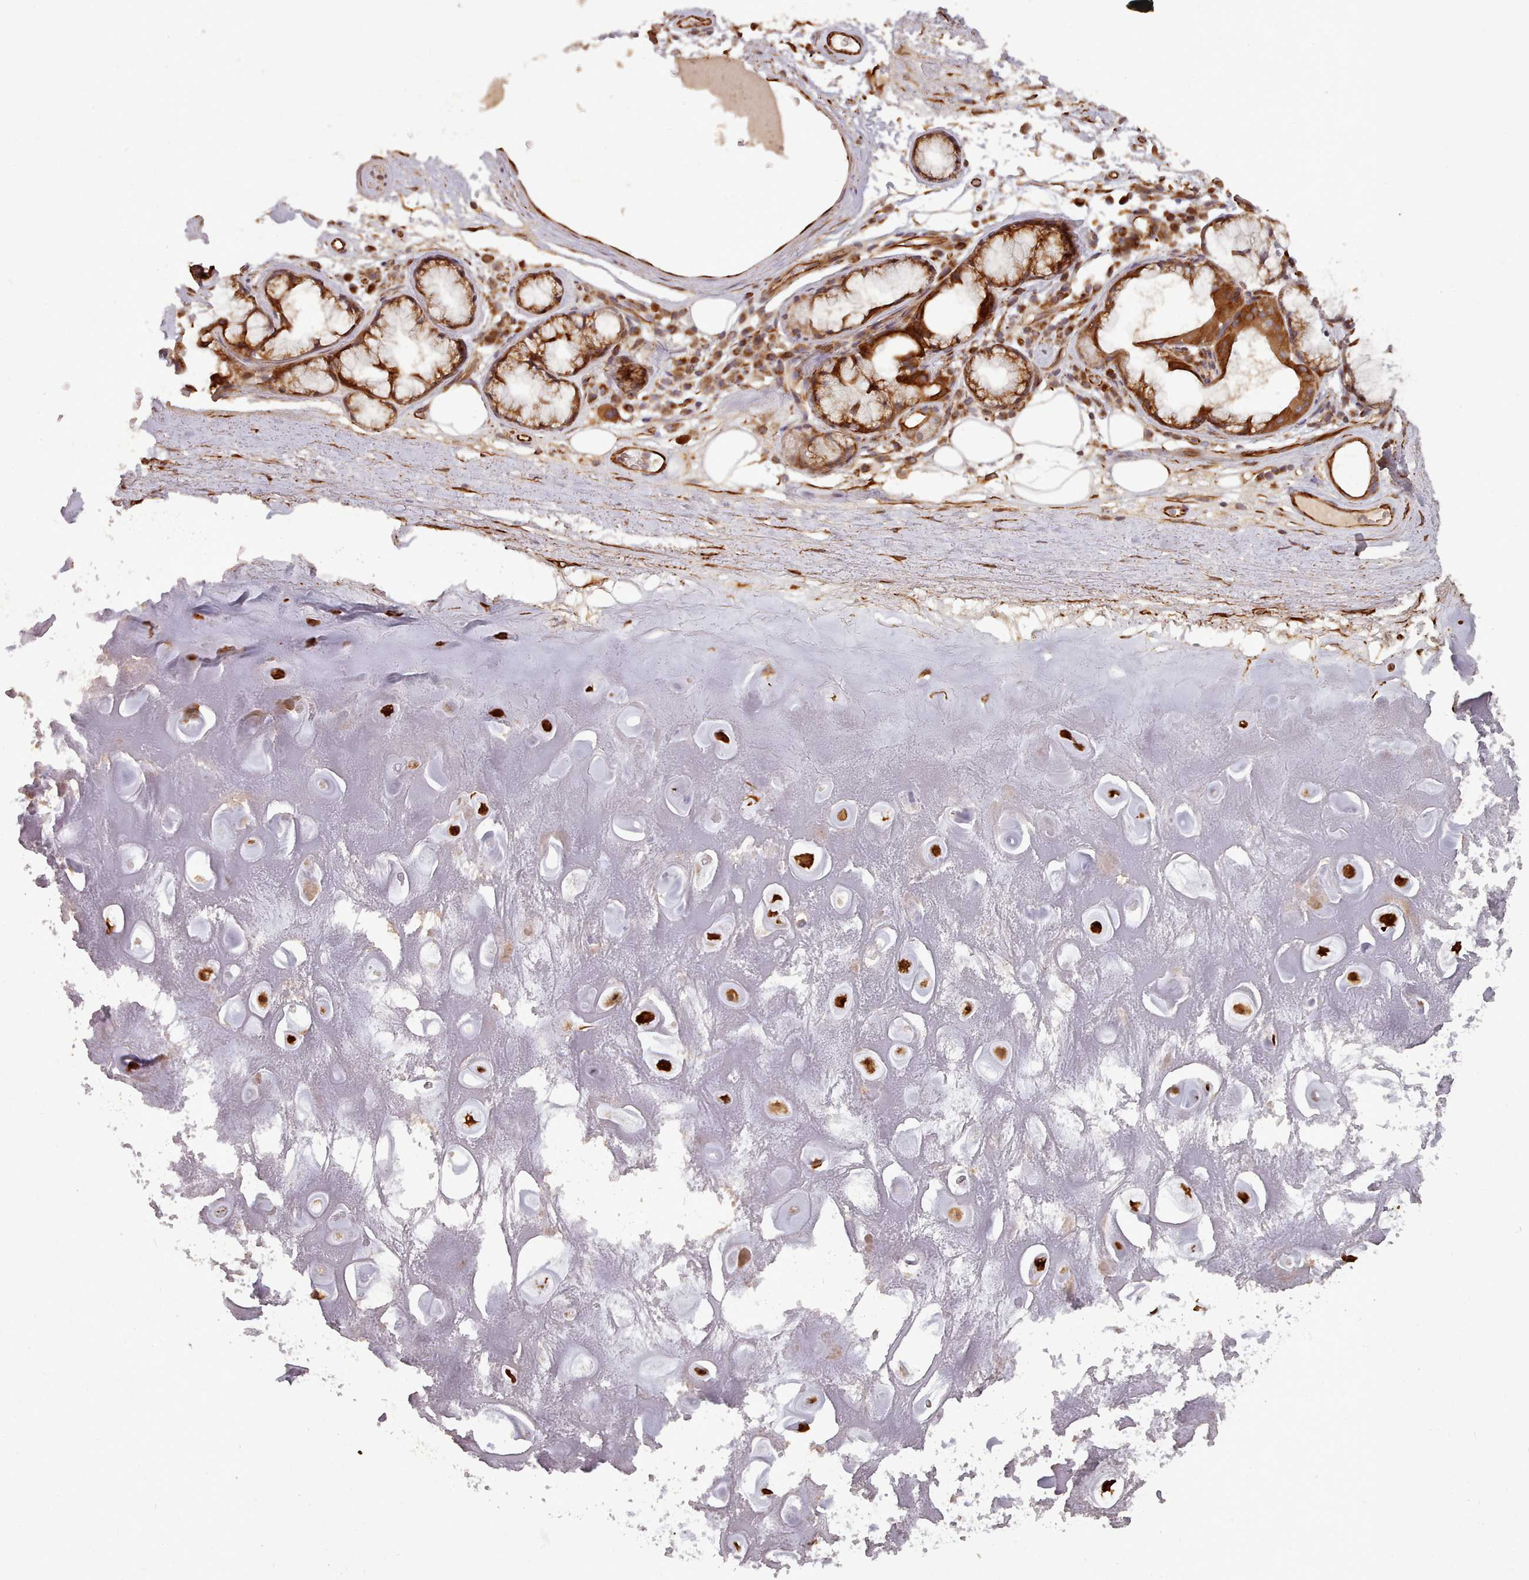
{"staining": {"intensity": "weak", "quantity": ">75%", "location": "cytoplasmic/membranous"}, "tissue": "adipose tissue", "cell_type": "Adipocytes", "image_type": "normal", "snomed": [{"axis": "morphology", "description": "Normal tissue, NOS"}, {"axis": "topography", "description": "Cartilage tissue"}], "caption": "DAB (3,3'-diaminobenzidine) immunohistochemical staining of normal human adipose tissue displays weak cytoplasmic/membranous protein staining in approximately >75% of adipocytes.", "gene": "GBGT1", "patient": {"sex": "male", "age": 81}}